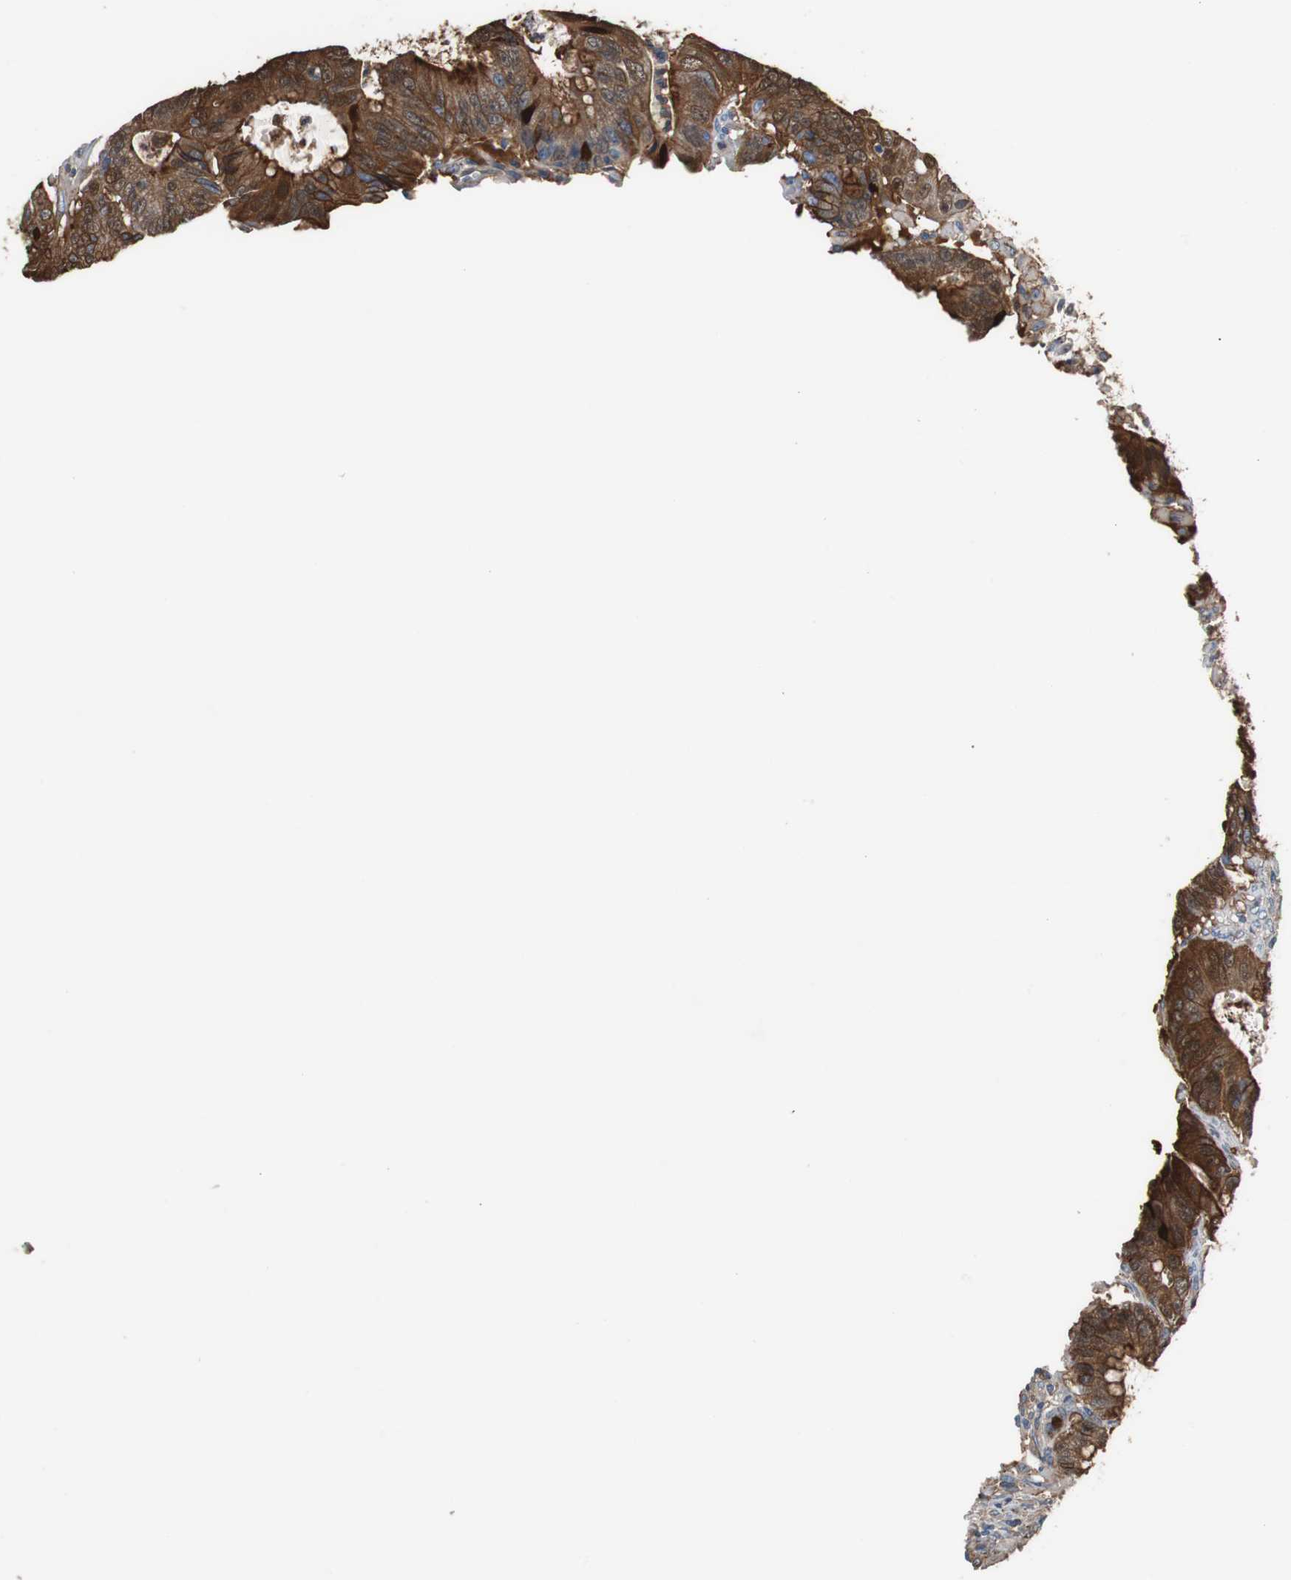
{"staining": {"intensity": "moderate", "quantity": ">75%", "location": "cytoplasmic/membranous,nuclear"}, "tissue": "colorectal cancer", "cell_type": "Tumor cells", "image_type": "cancer", "snomed": [{"axis": "morphology", "description": "Adenocarcinoma, NOS"}, {"axis": "topography", "description": "Colon"}], "caption": "Colorectal cancer stained with DAB (3,3'-diaminobenzidine) IHC exhibits medium levels of moderate cytoplasmic/membranous and nuclear staining in about >75% of tumor cells.", "gene": "ANXA4", "patient": {"sex": "male", "age": 45}}